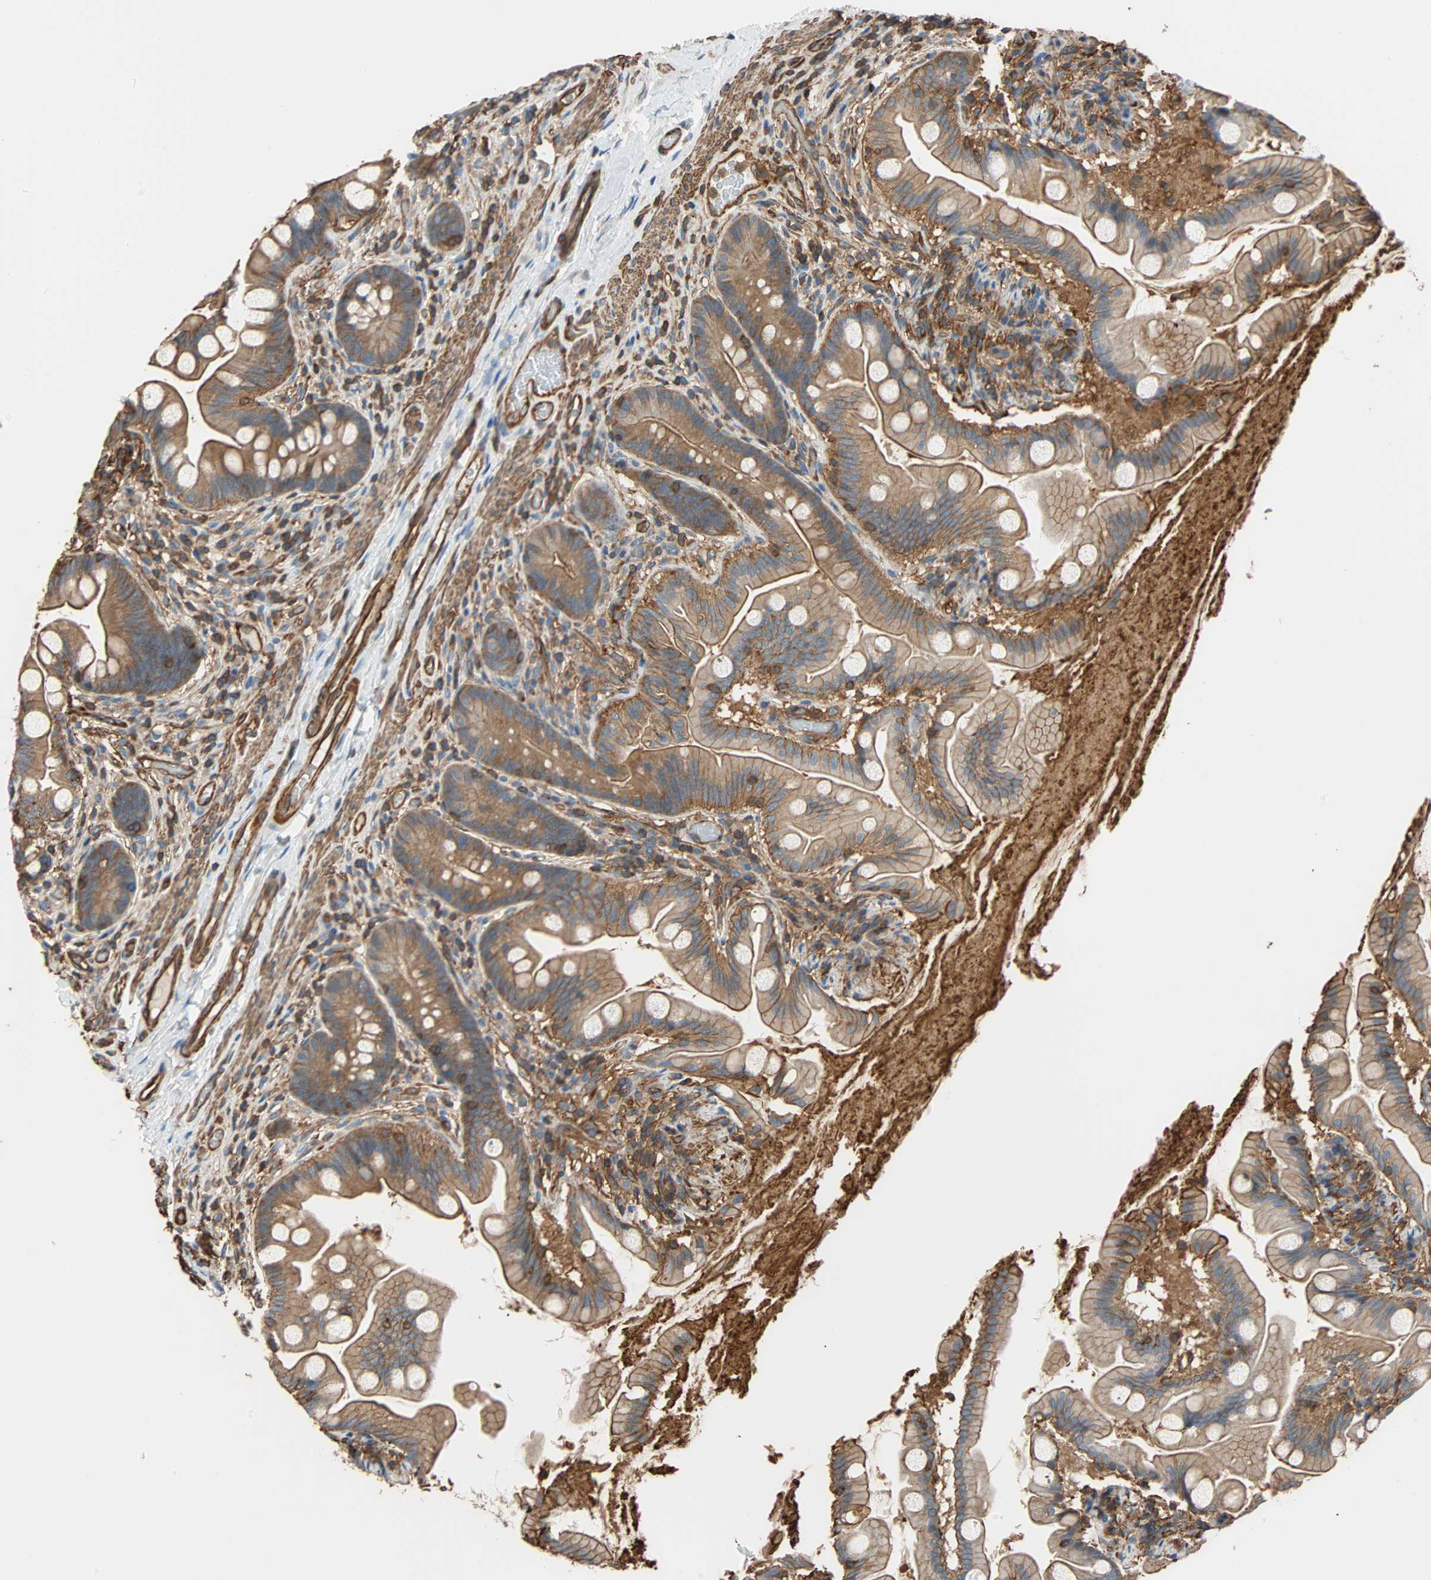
{"staining": {"intensity": "moderate", "quantity": ">75%", "location": "cytoplasmic/membranous"}, "tissue": "small intestine", "cell_type": "Glandular cells", "image_type": "normal", "snomed": [{"axis": "morphology", "description": "Normal tissue, NOS"}, {"axis": "topography", "description": "Small intestine"}], "caption": "The photomicrograph demonstrates staining of normal small intestine, revealing moderate cytoplasmic/membranous protein positivity (brown color) within glandular cells.", "gene": "GALNT10", "patient": {"sex": "female", "age": 56}}